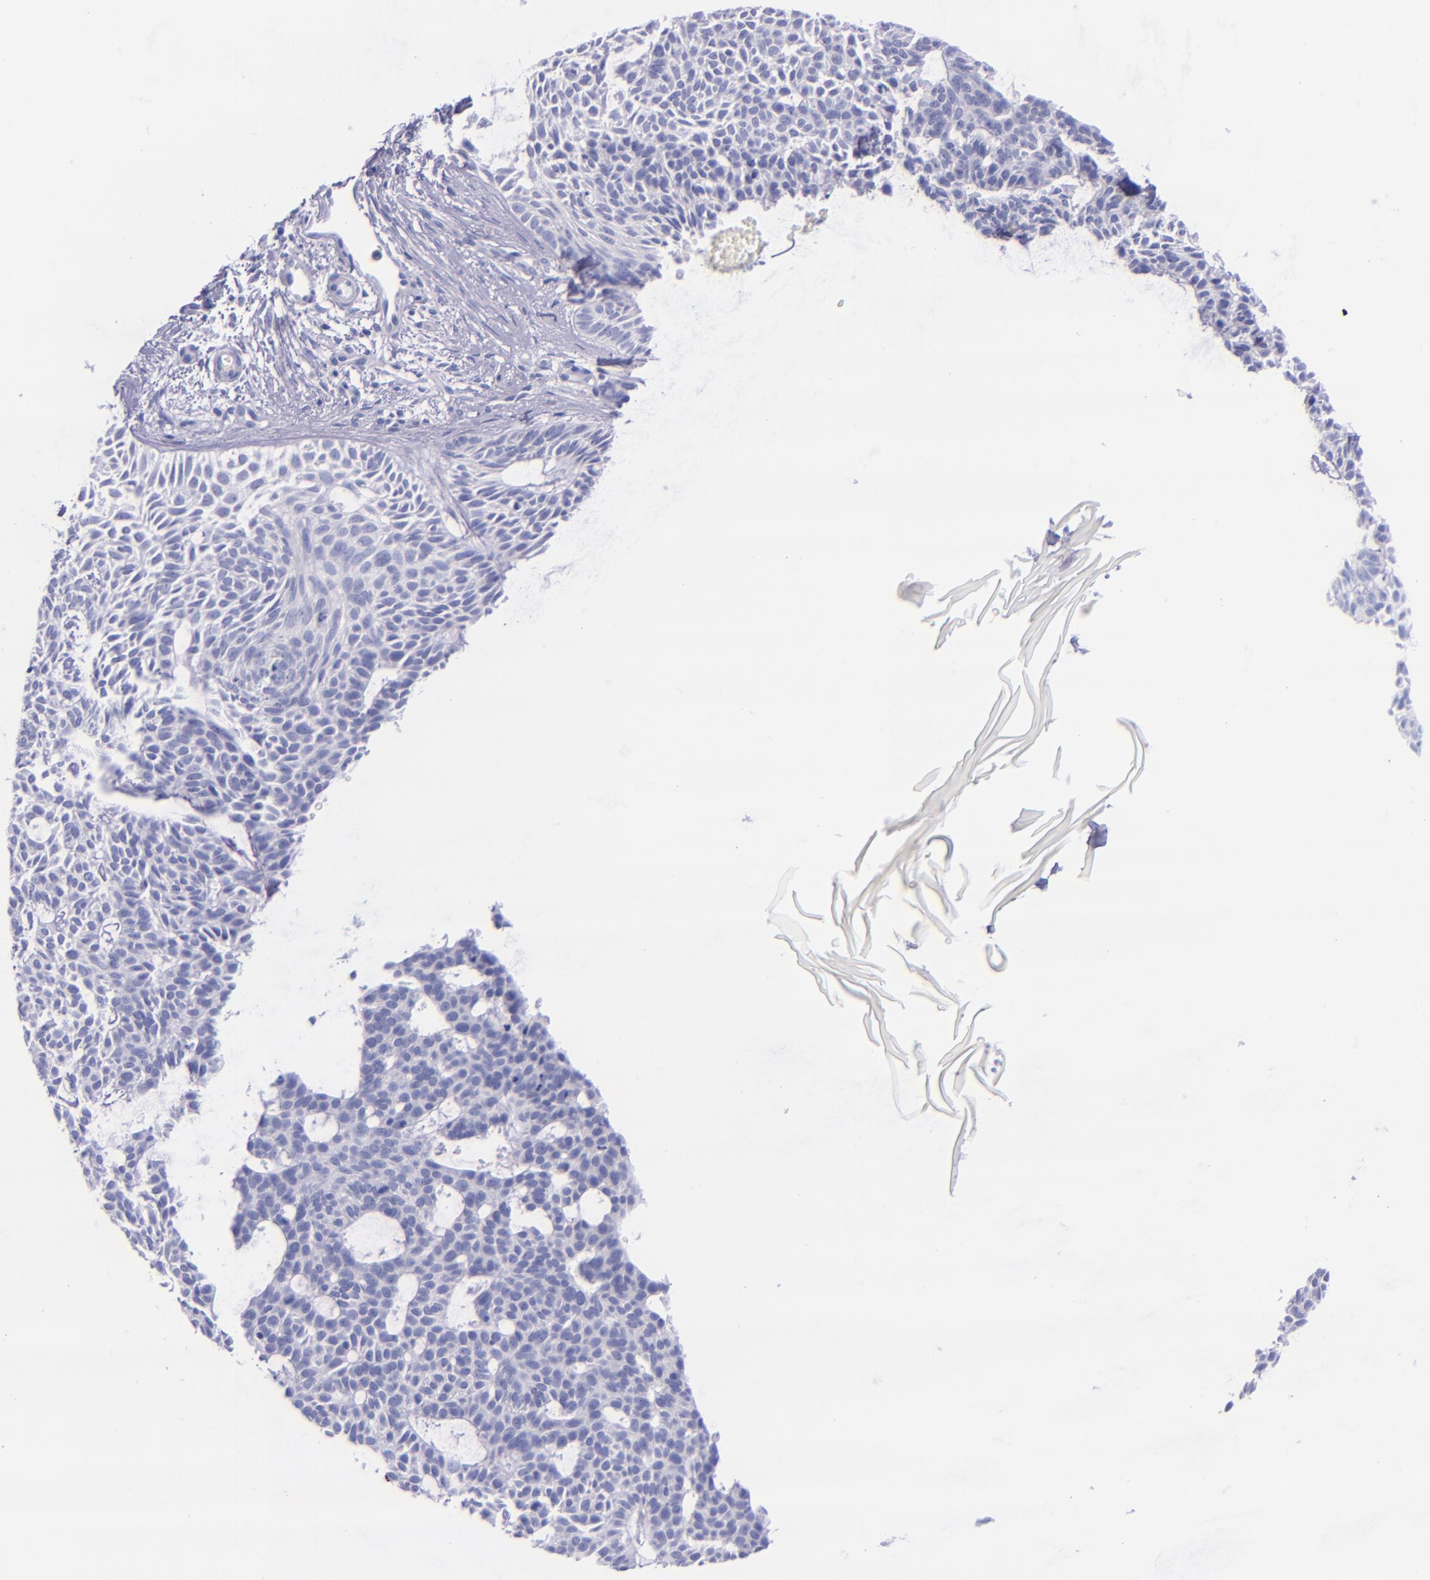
{"staining": {"intensity": "negative", "quantity": "none", "location": "none"}, "tissue": "skin cancer", "cell_type": "Tumor cells", "image_type": "cancer", "snomed": [{"axis": "morphology", "description": "Basal cell carcinoma"}, {"axis": "topography", "description": "Skin"}], "caption": "Immunohistochemistry (IHC) of skin cancer displays no expression in tumor cells.", "gene": "LAG3", "patient": {"sex": "male", "age": 75}}